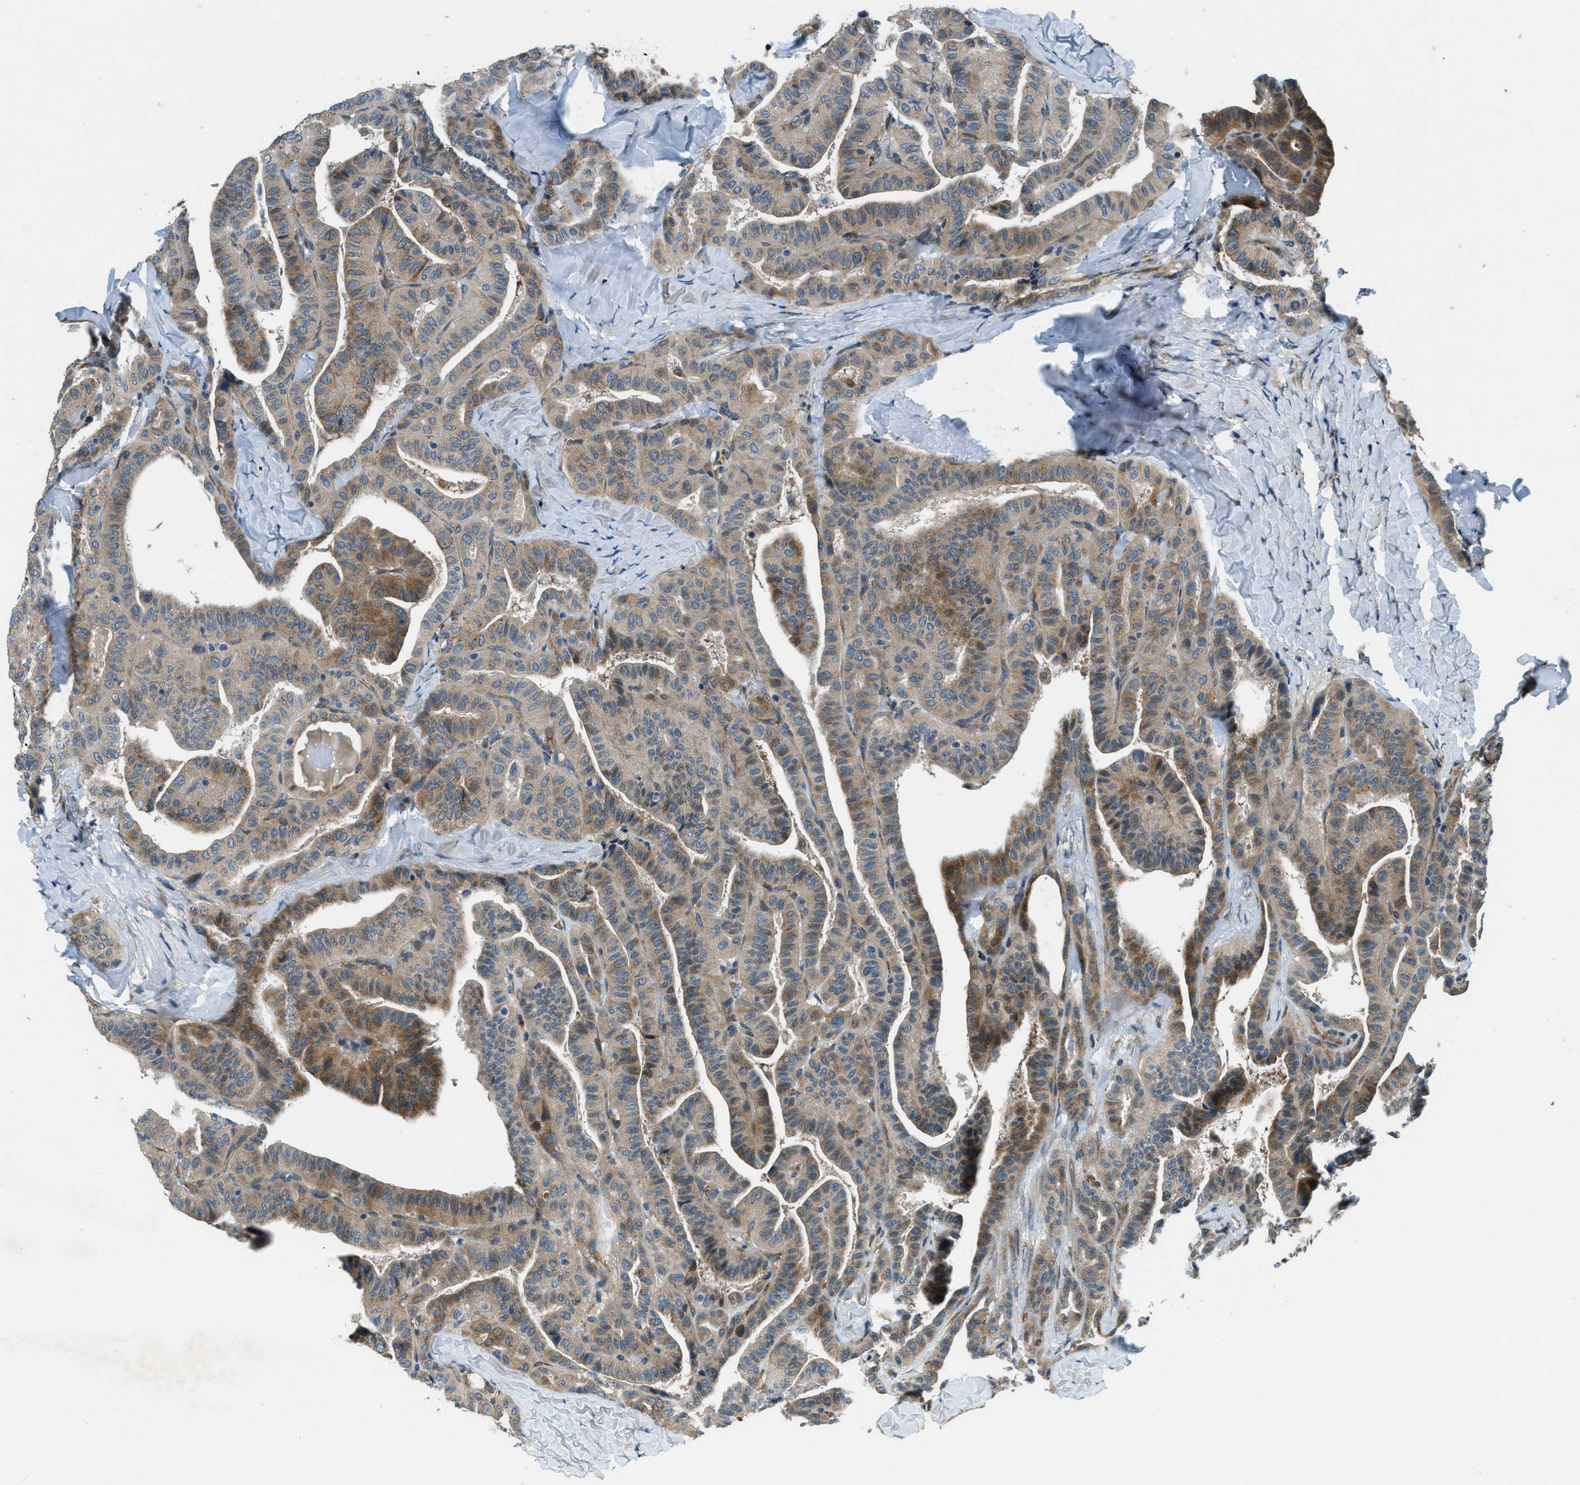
{"staining": {"intensity": "weak", "quantity": ">75%", "location": "cytoplasmic/membranous"}, "tissue": "thyroid cancer", "cell_type": "Tumor cells", "image_type": "cancer", "snomed": [{"axis": "morphology", "description": "Papillary adenocarcinoma, NOS"}, {"axis": "topography", "description": "Thyroid gland"}], "caption": "A low amount of weak cytoplasmic/membranous expression is identified in approximately >75% of tumor cells in thyroid cancer (papillary adenocarcinoma) tissue.", "gene": "GINM1", "patient": {"sex": "male", "age": 77}}